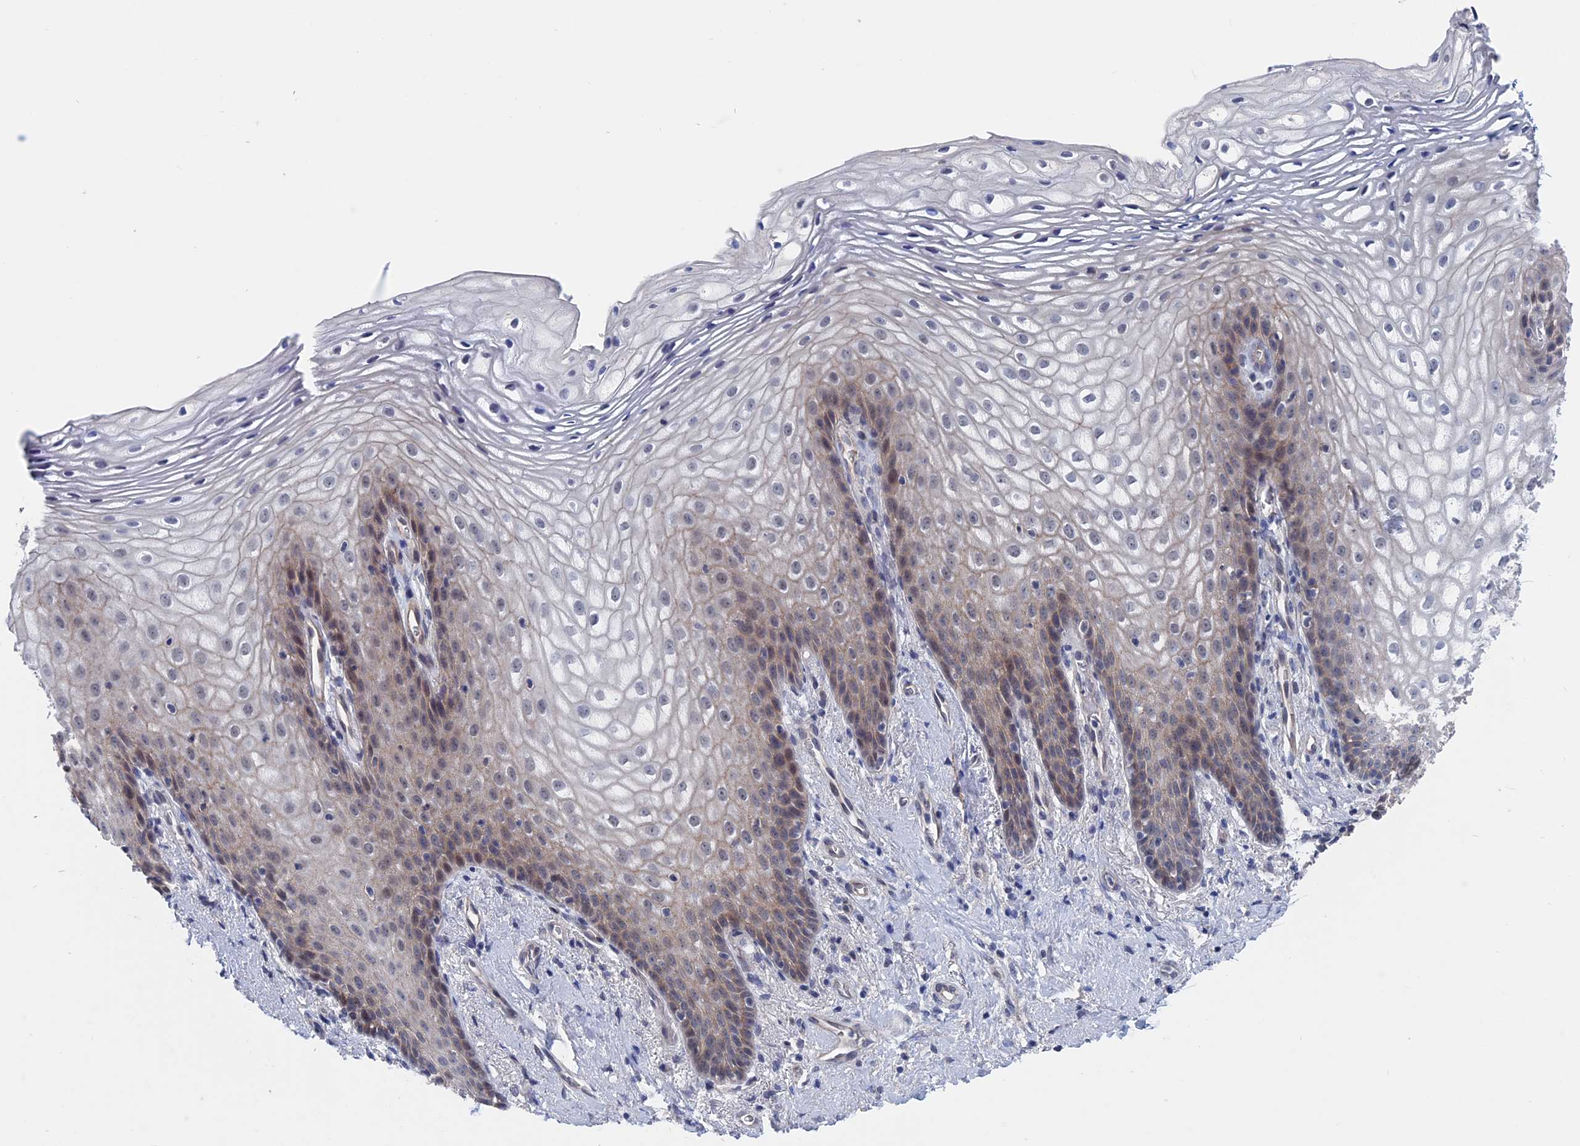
{"staining": {"intensity": "weak", "quantity": "<25%", "location": "cytoplasmic/membranous,nuclear"}, "tissue": "vagina", "cell_type": "Squamous epithelial cells", "image_type": "normal", "snomed": [{"axis": "morphology", "description": "Normal tissue, NOS"}, {"axis": "topography", "description": "Vagina"}], "caption": "Squamous epithelial cells show no significant staining in benign vagina.", "gene": "MARCHF3", "patient": {"sex": "female", "age": 60}}